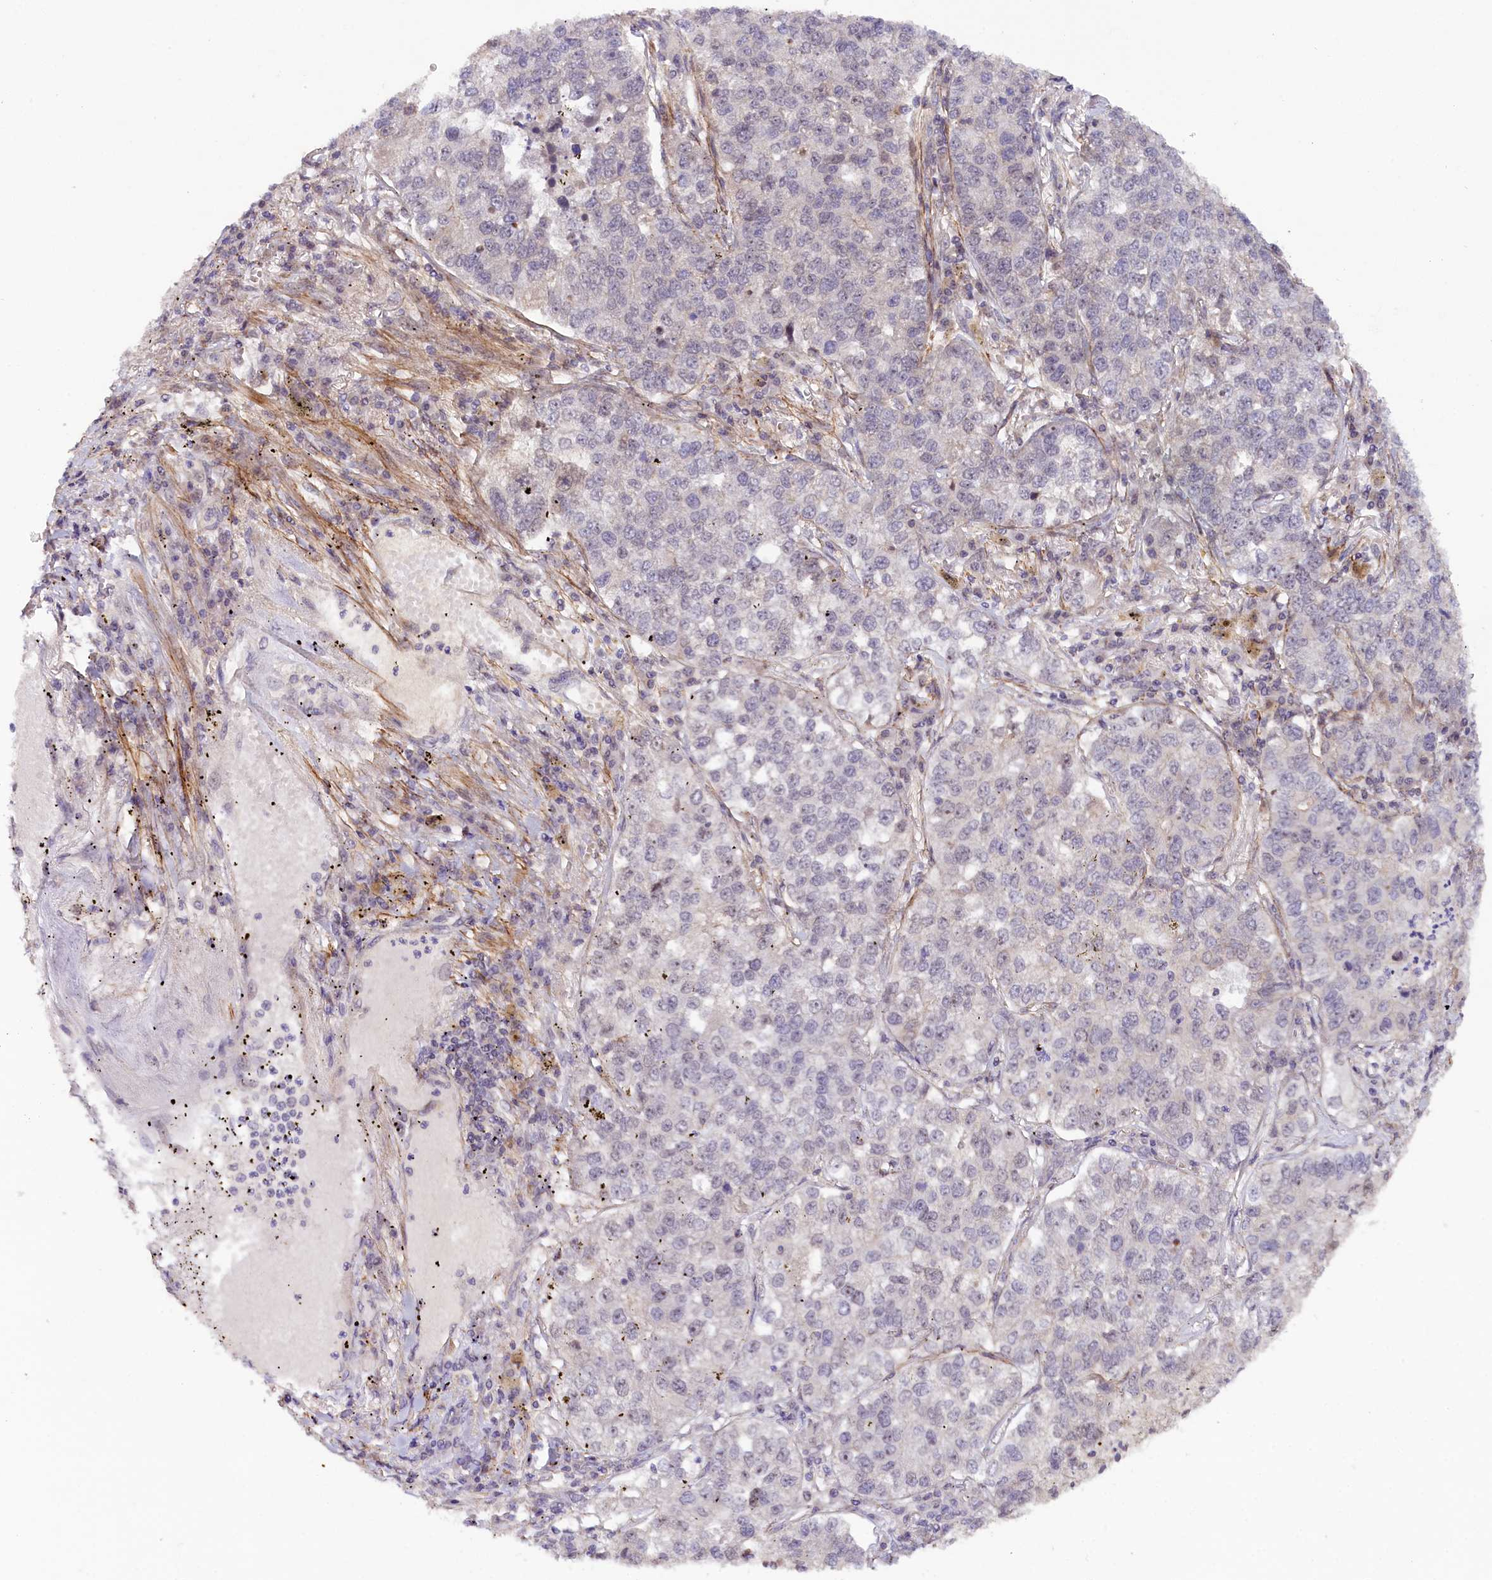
{"staining": {"intensity": "negative", "quantity": "none", "location": "none"}, "tissue": "lung cancer", "cell_type": "Tumor cells", "image_type": "cancer", "snomed": [{"axis": "morphology", "description": "Adenocarcinoma, NOS"}, {"axis": "topography", "description": "Lung"}], "caption": "Tumor cells show no significant protein expression in adenocarcinoma (lung). Nuclei are stained in blue.", "gene": "ZNF480", "patient": {"sex": "male", "age": 49}}